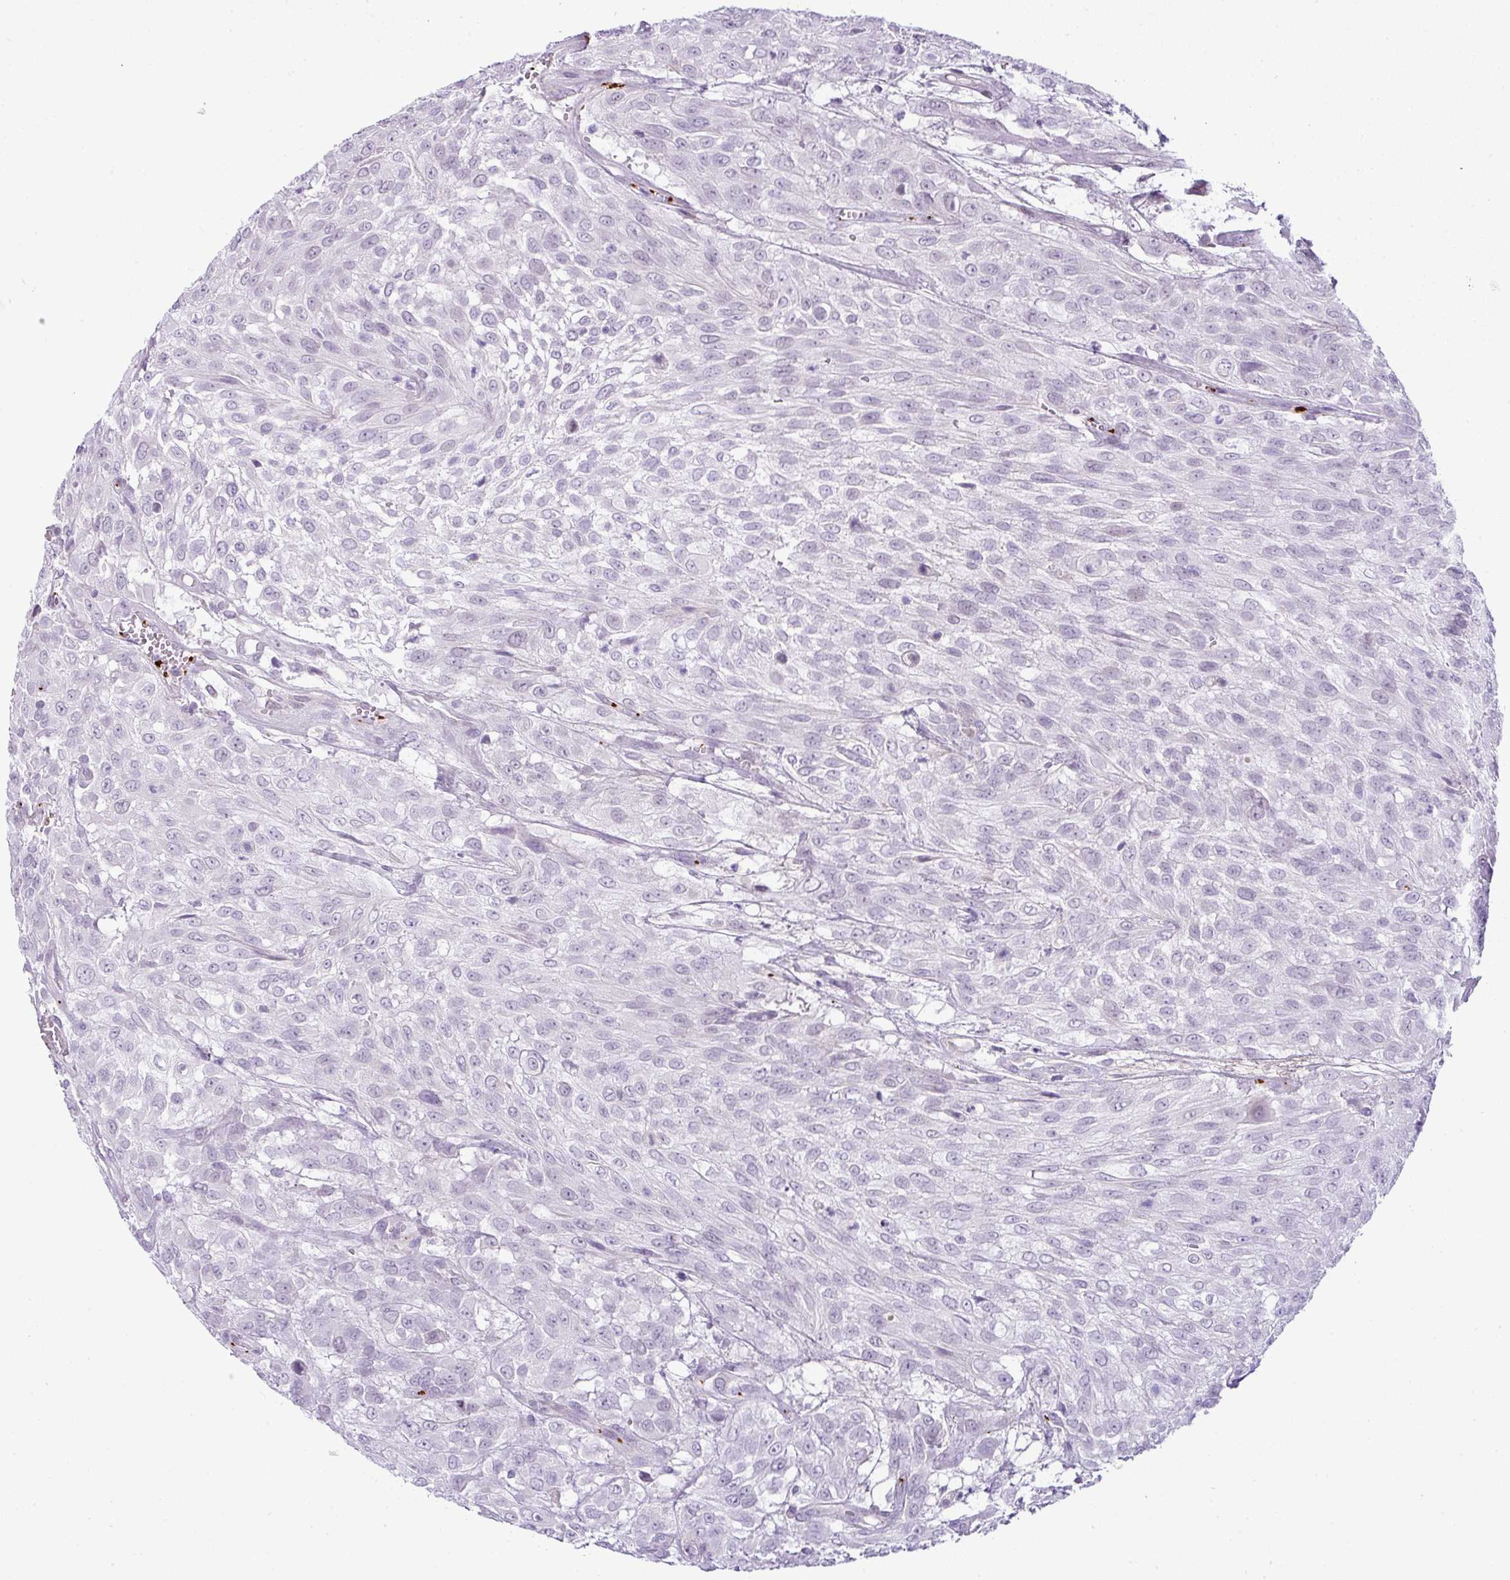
{"staining": {"intensity": "negative", "quantity": "none", "location": "none"}, "tissue": "urothelial cancer", "cell_type": "Tumor cells", "image_type": "cancer", "snomed": [{"axis": "morphology", "description": "Urothelial carcinoma, High grade"}, {"axis": "topography", "description": "Urinary bladder"}], "caption": "Image shows no protein staining in tumor cells of urothelial cancer tissue.", "gene": "CMTM5", "patient": {"sex": "male", "age": 57}}